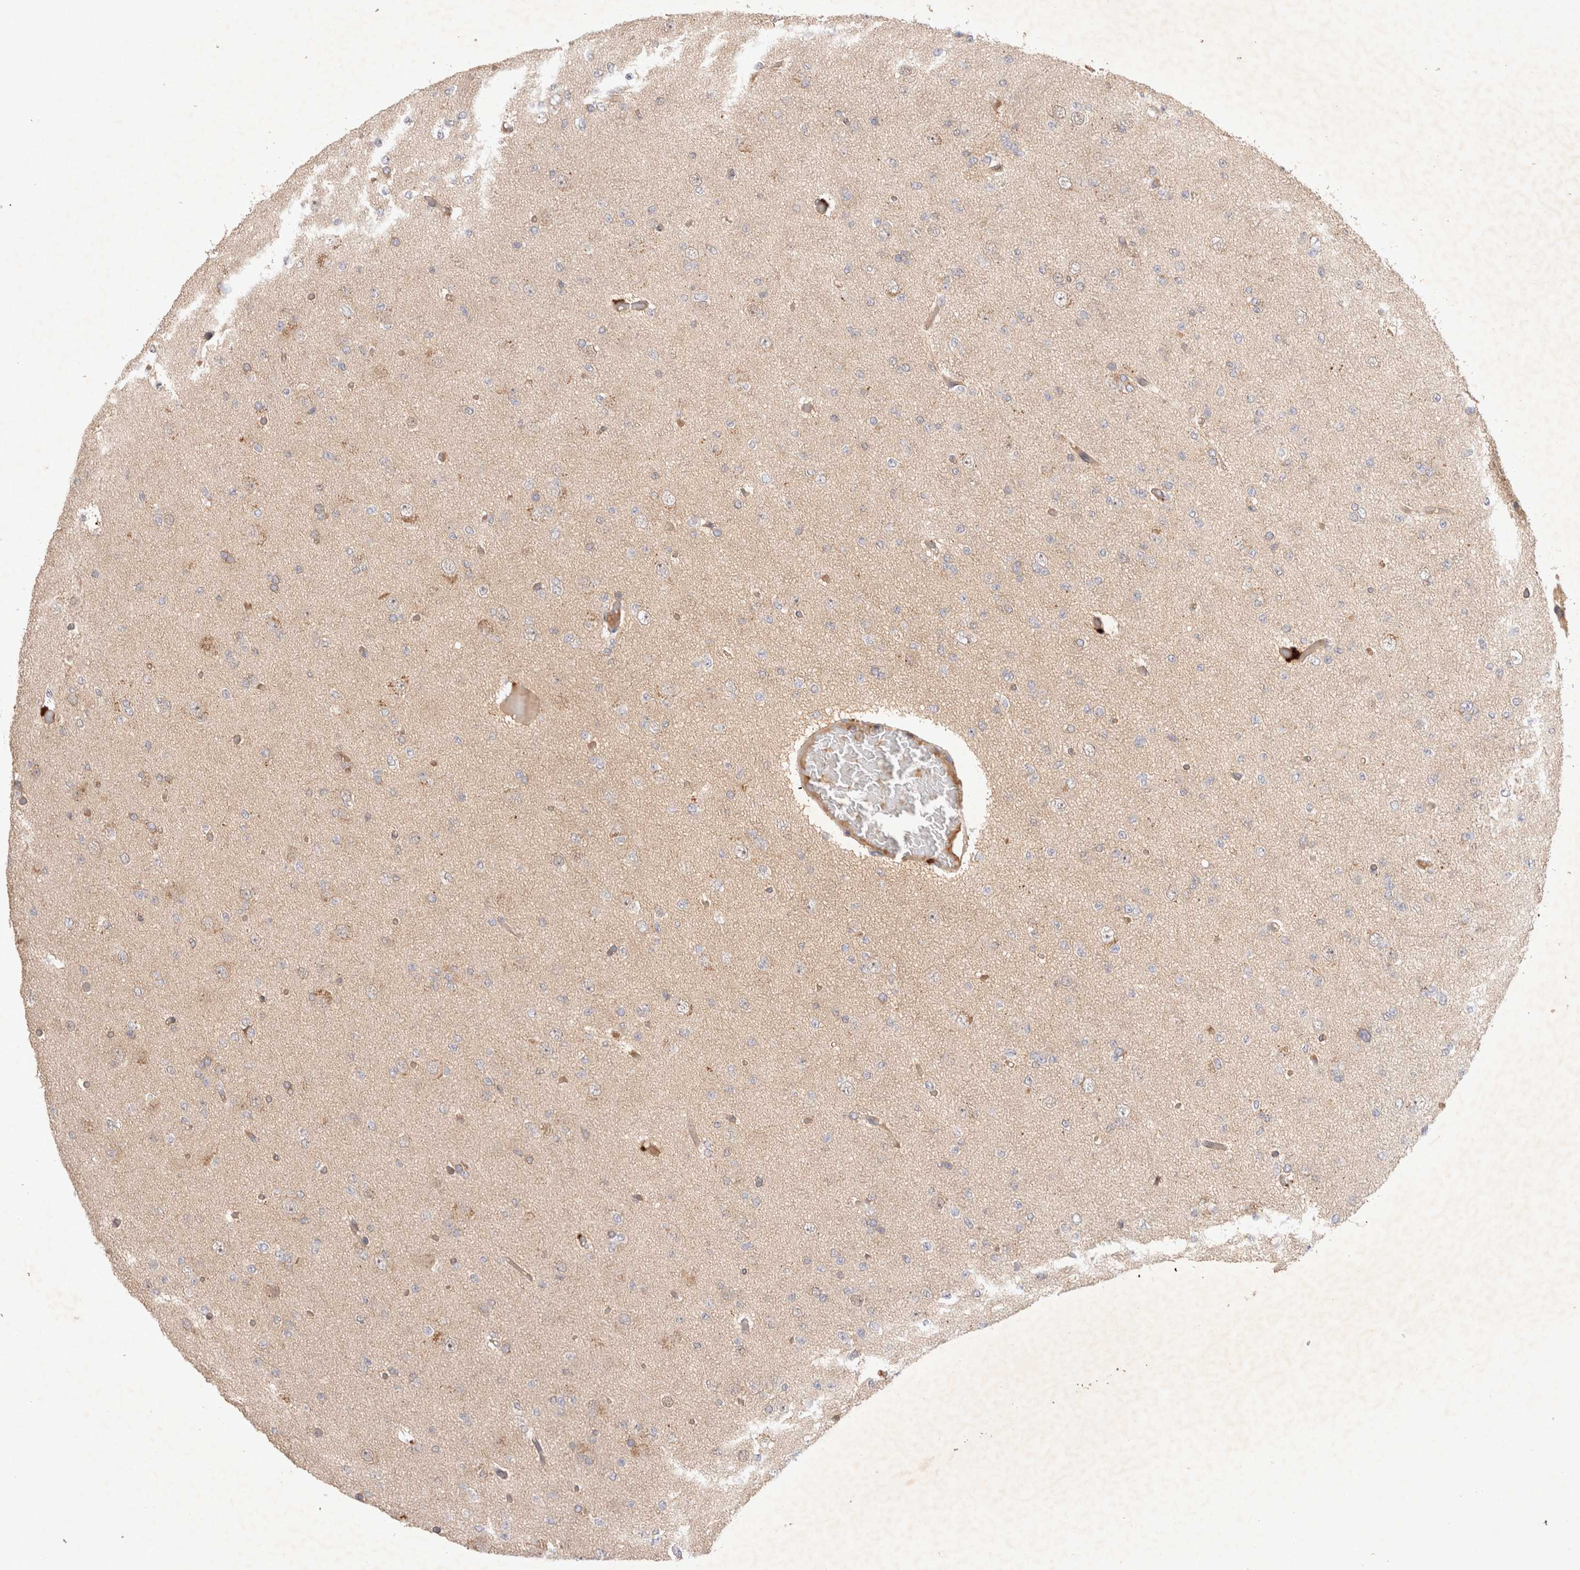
{"staining": {"intensity": "negative", "quantity": "none", "location": "none"}, "tissue": "glioma", "cell_type": "Tumor cells", "image_type": "cancer", "snomed": [{"axis": "morphology", "description": "Glioma, malignant, Low grade"}, {"axis": "topography", "description": "Brain"}], "caption": "Tumor cells are negative for brown protein staining in glioma. (DAB immunohistochemistry visualized using brightfield microscopy, high magnification).", "gene": "YES1", "patient": {"sex": "female", "age": 22}}